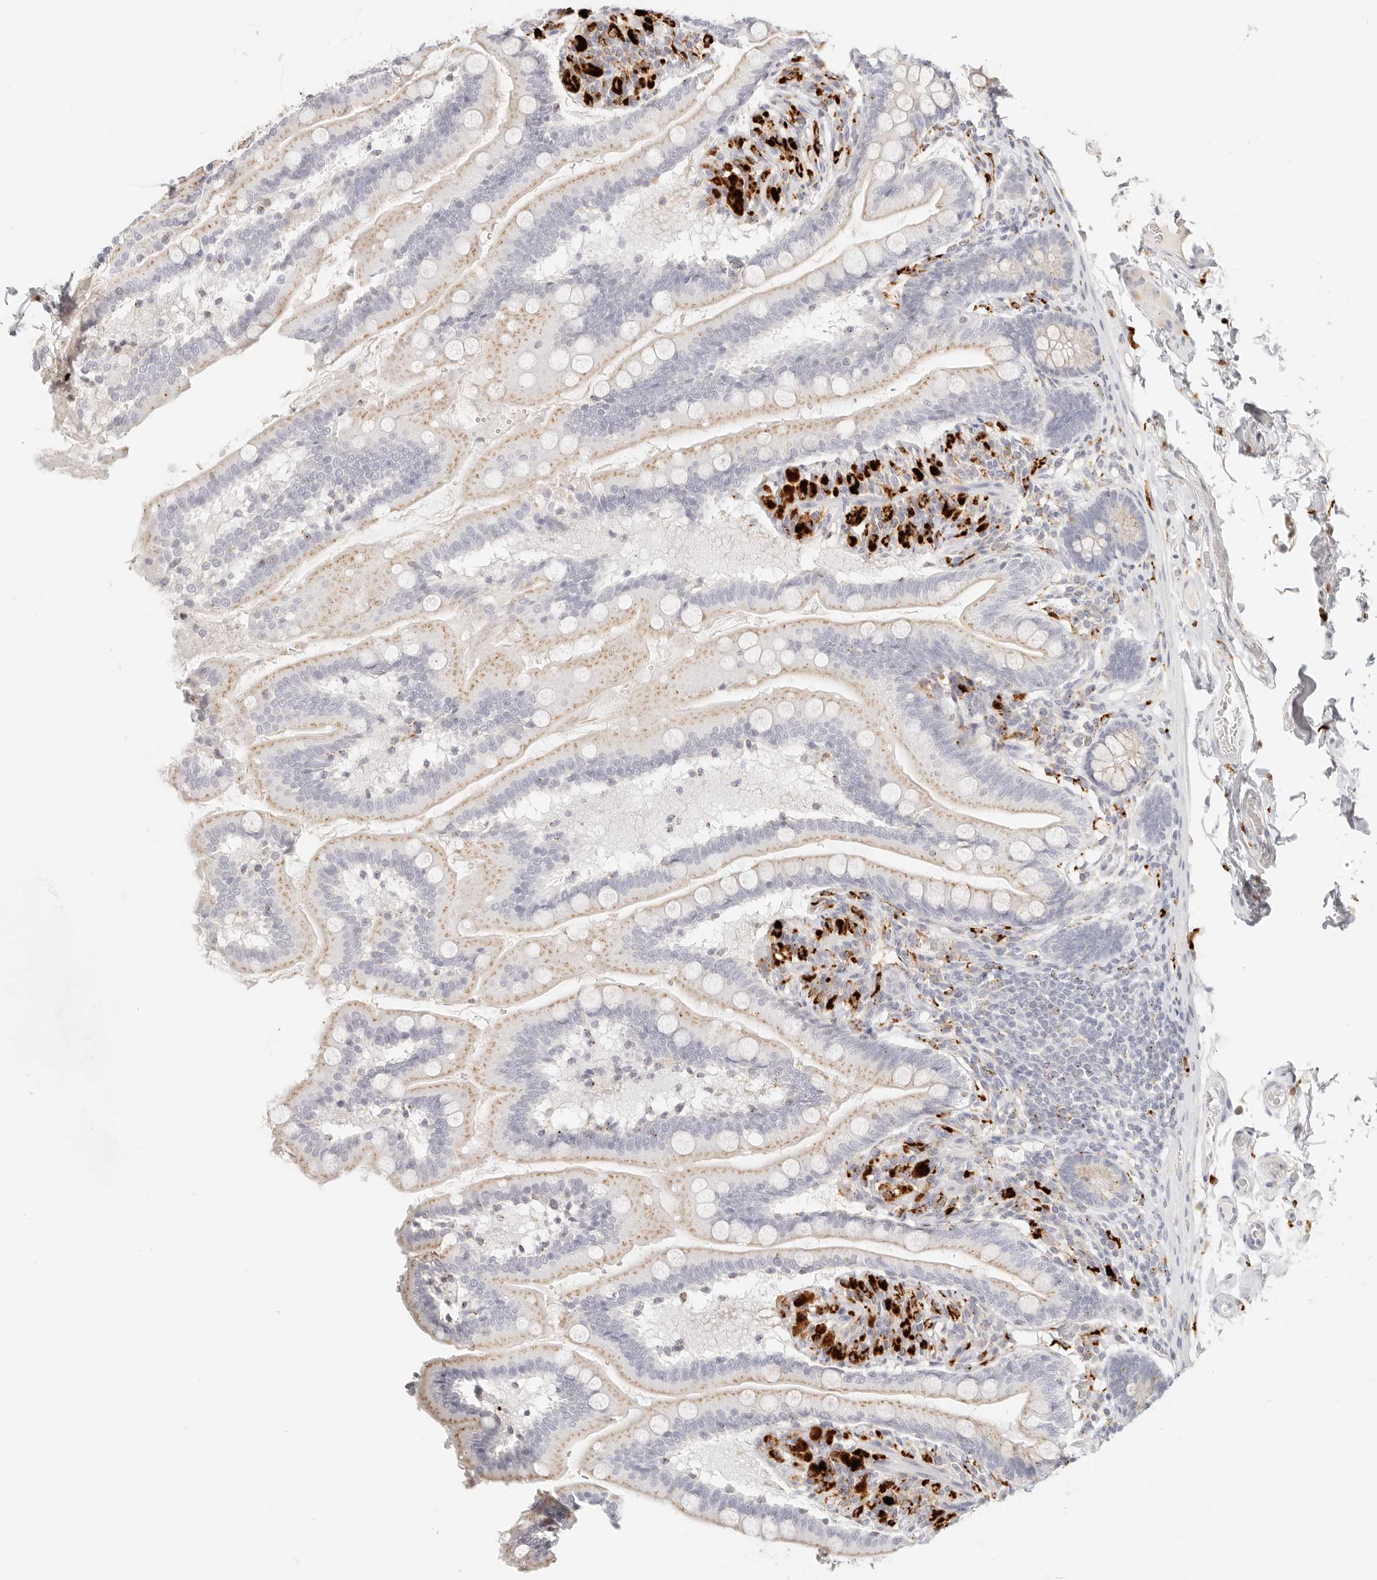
{"staining": {"intensity": "weak", "quantity": "<25%", "location": "cytoplasmic/membranous"}, "tissue": "small intestine", "cell_type": "Glandular cells", "image_type": "normal", "snomed": [{"axis": "morphology", "description": "Normal tissue, NOS"}, {"axis": "topography", "description": "Small intestine"}], "caption": "Immunohistochemical staining of normal small intestine demonstrates no significant positivity in glandular cells.", "gene": "RNASET2", "patient": {"sex": "female", "age": 64}}